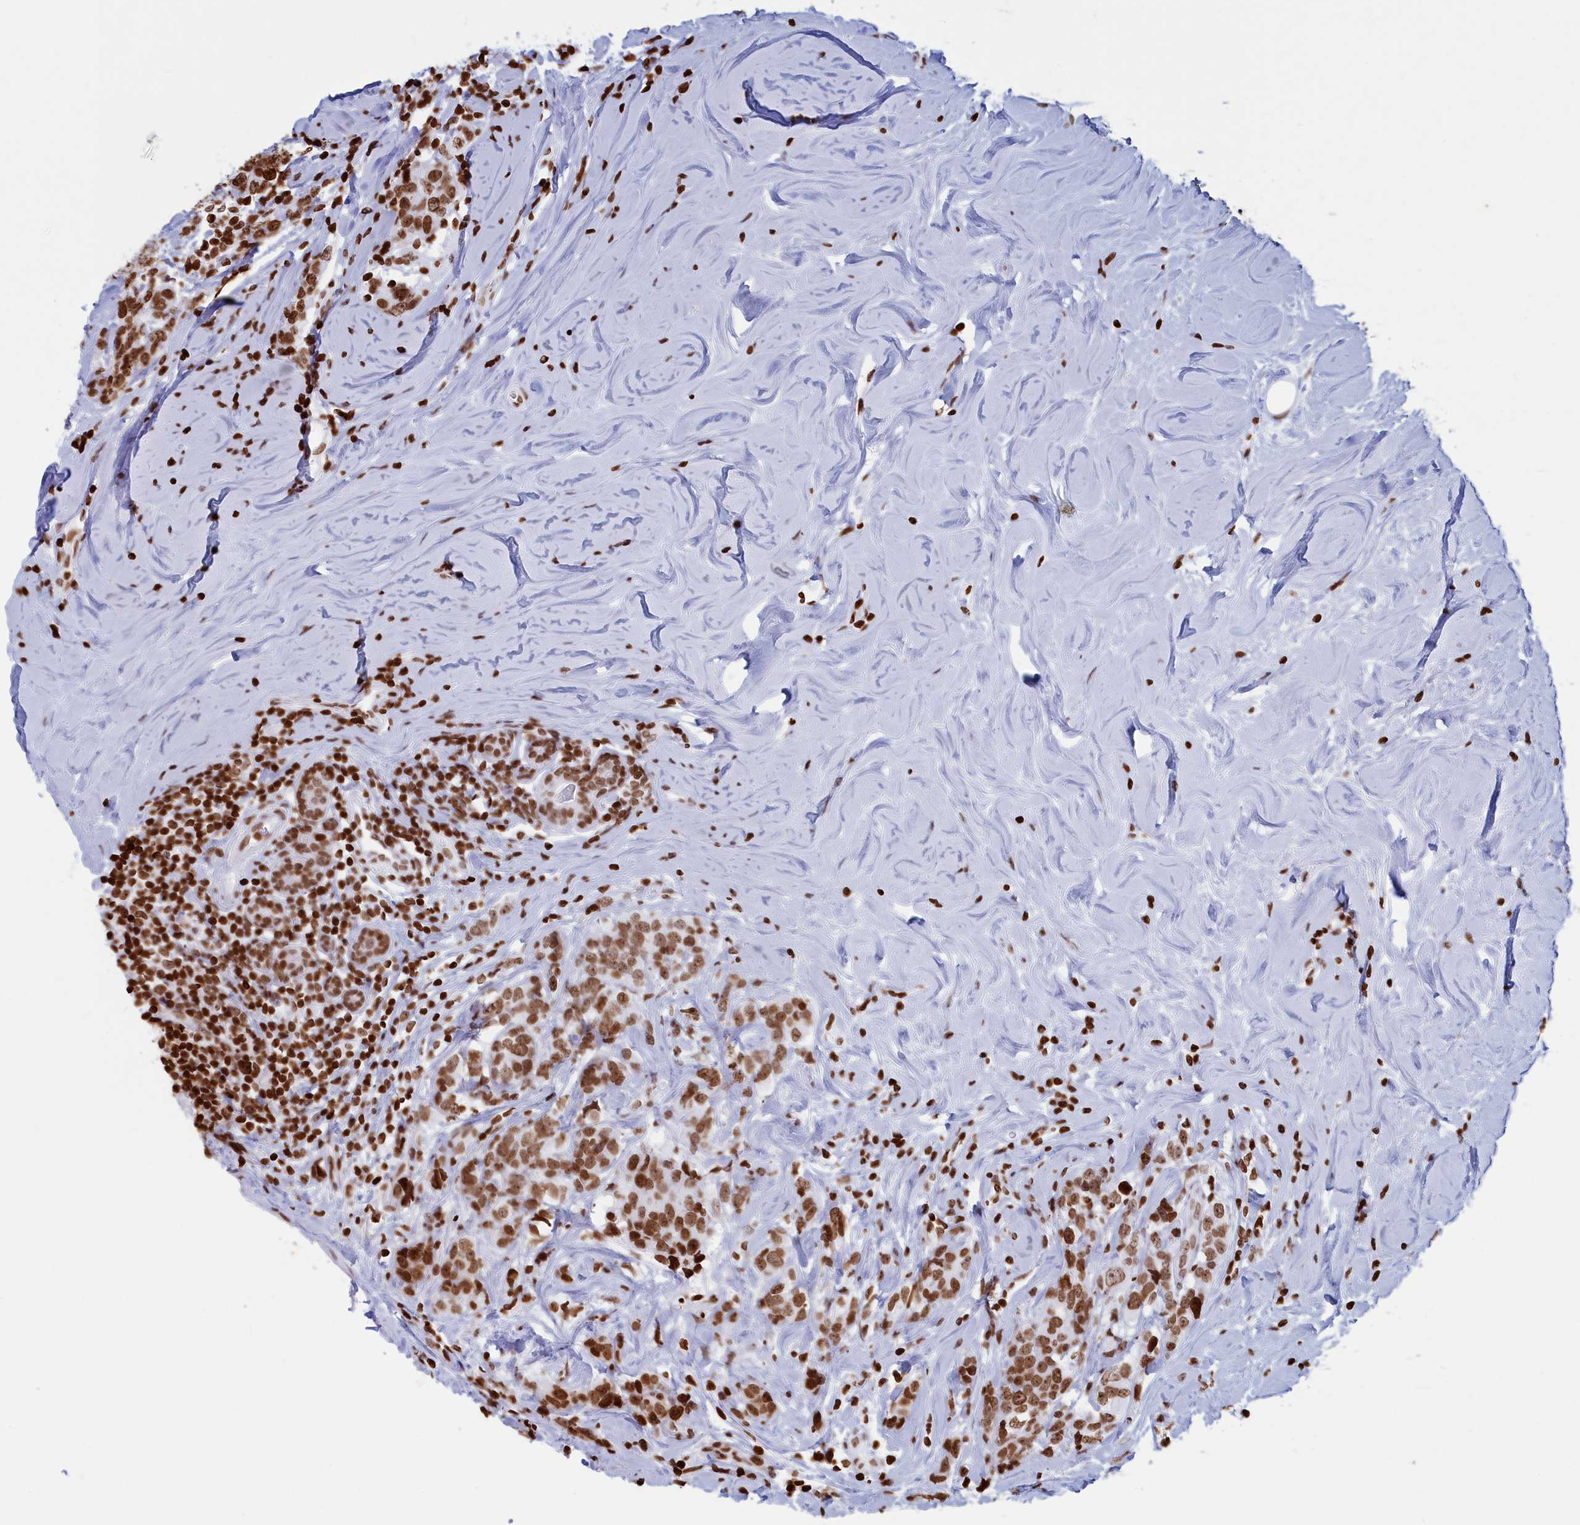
{"staining": {"intensity": "moderate", "quantity": ">75%", "location": "nuclear"}, "tissue": "breast cancer", "cell_type": "Tumor cells", "image_type": "cancer", "snomed": [{"axis": "morphology", "description": "Lobular carcinoma"}, {"axis": "topography", "description": "Breast"}], "caption": "Human breast cancer stained with a brown dye shows moderate nuclear positive staining in about >75% of tumor cells.", "gene": "APOBEC3A", "patient": {"sex": "female", "age": 59}}